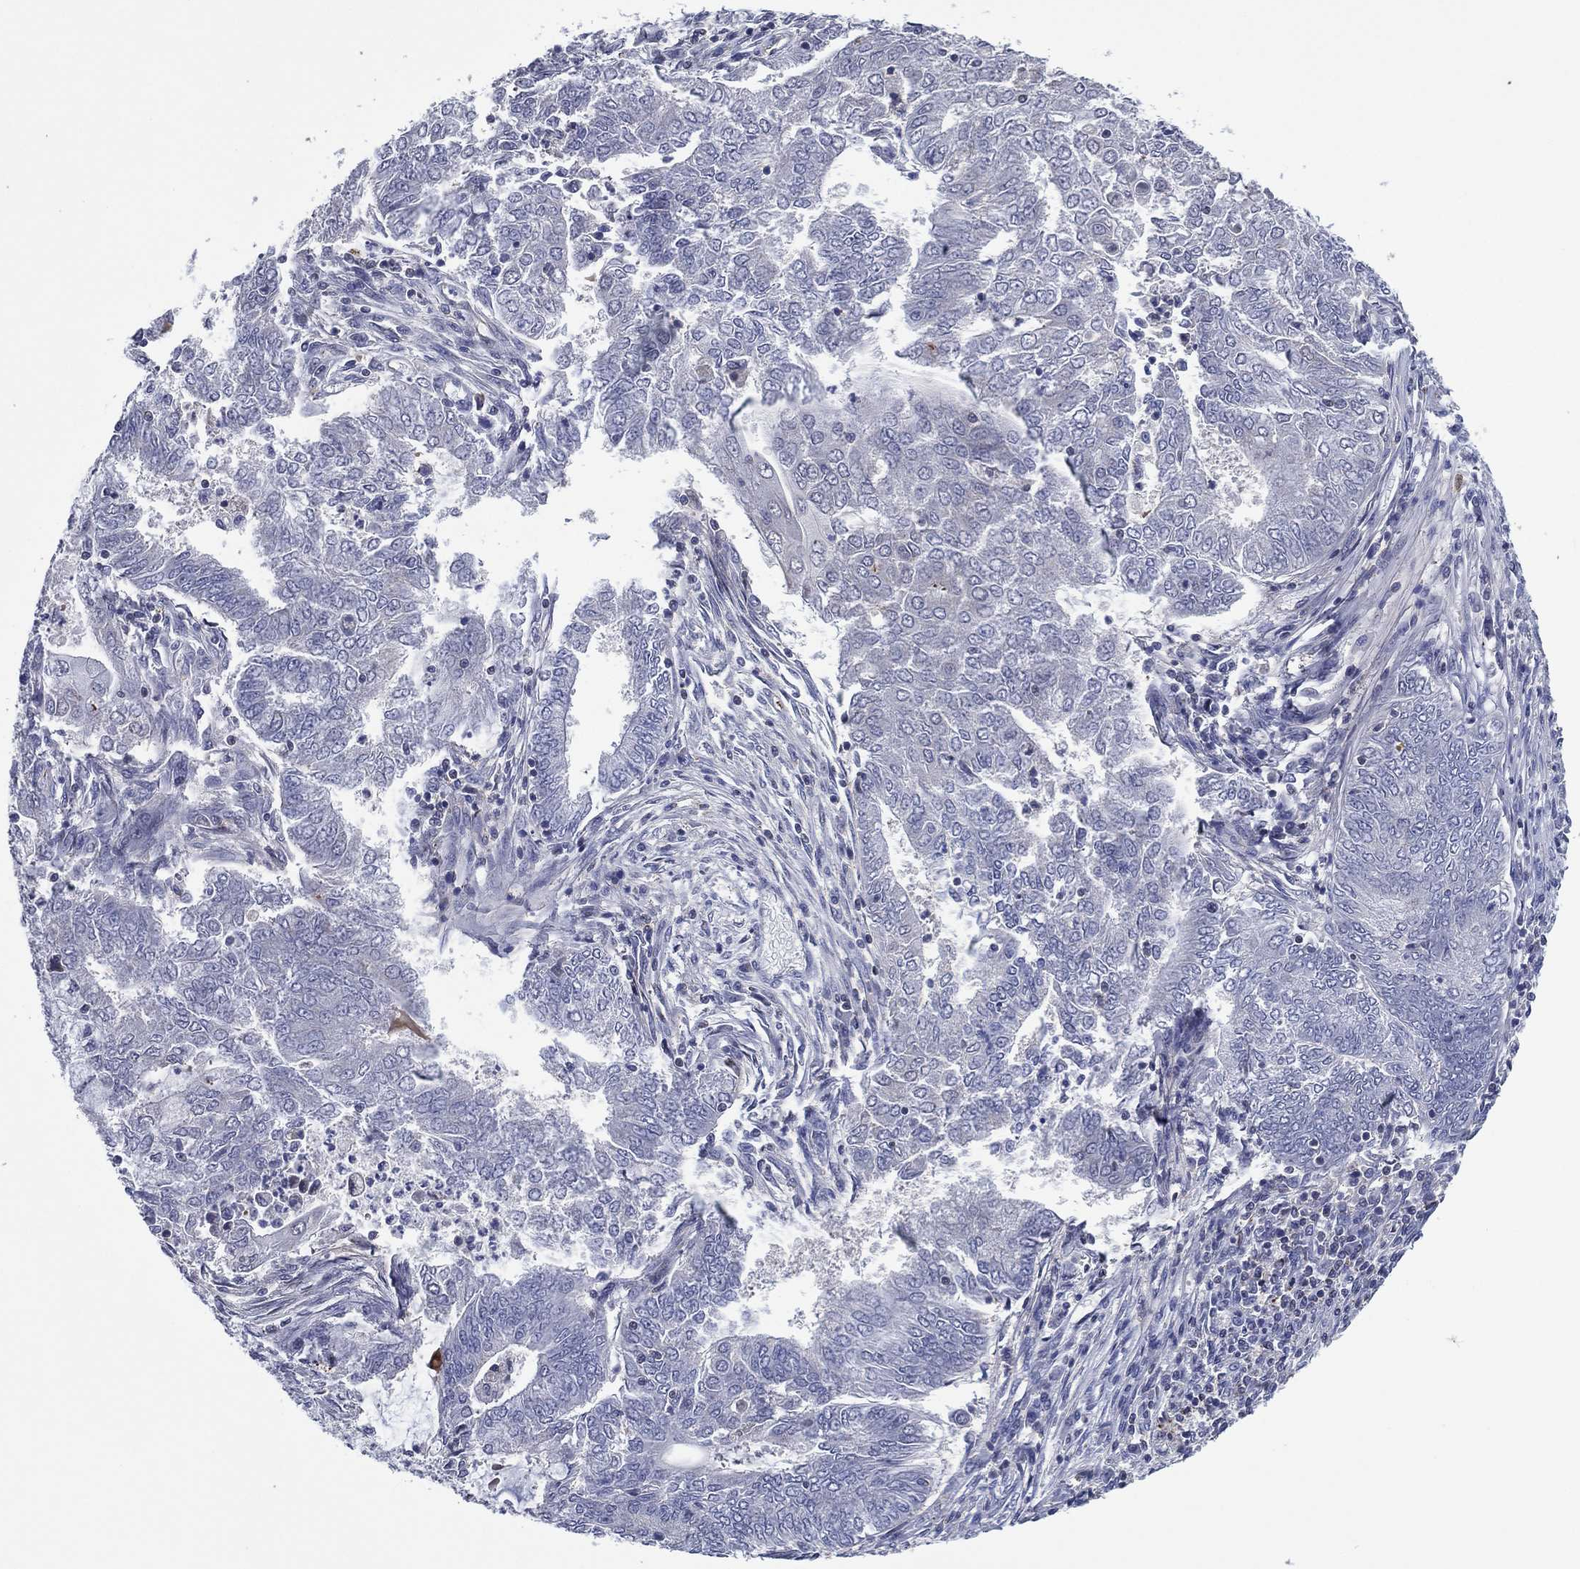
{"staining": {"intensity": "negative", "quantity": "none", "location": "none"}, "tissue": "endometrial cancer", "cell_type": "Tumor cells", "image_type": "cancer", "snomed": [{"axis": "morphology", "description": "Adenocarcinoma, NOS"}, {"axis": "topography", "description": "Endometrium"}], "caption": "Tumor cells are negative for protein expression in human endometrial adenocarcinoma. (Brightfield microscopy of DAB (3,3'-diaminobenzidine) immunohistochemistry at high magnification).", "gene": "TRIM31", "patient": {"sex": "female", "age": 62}}